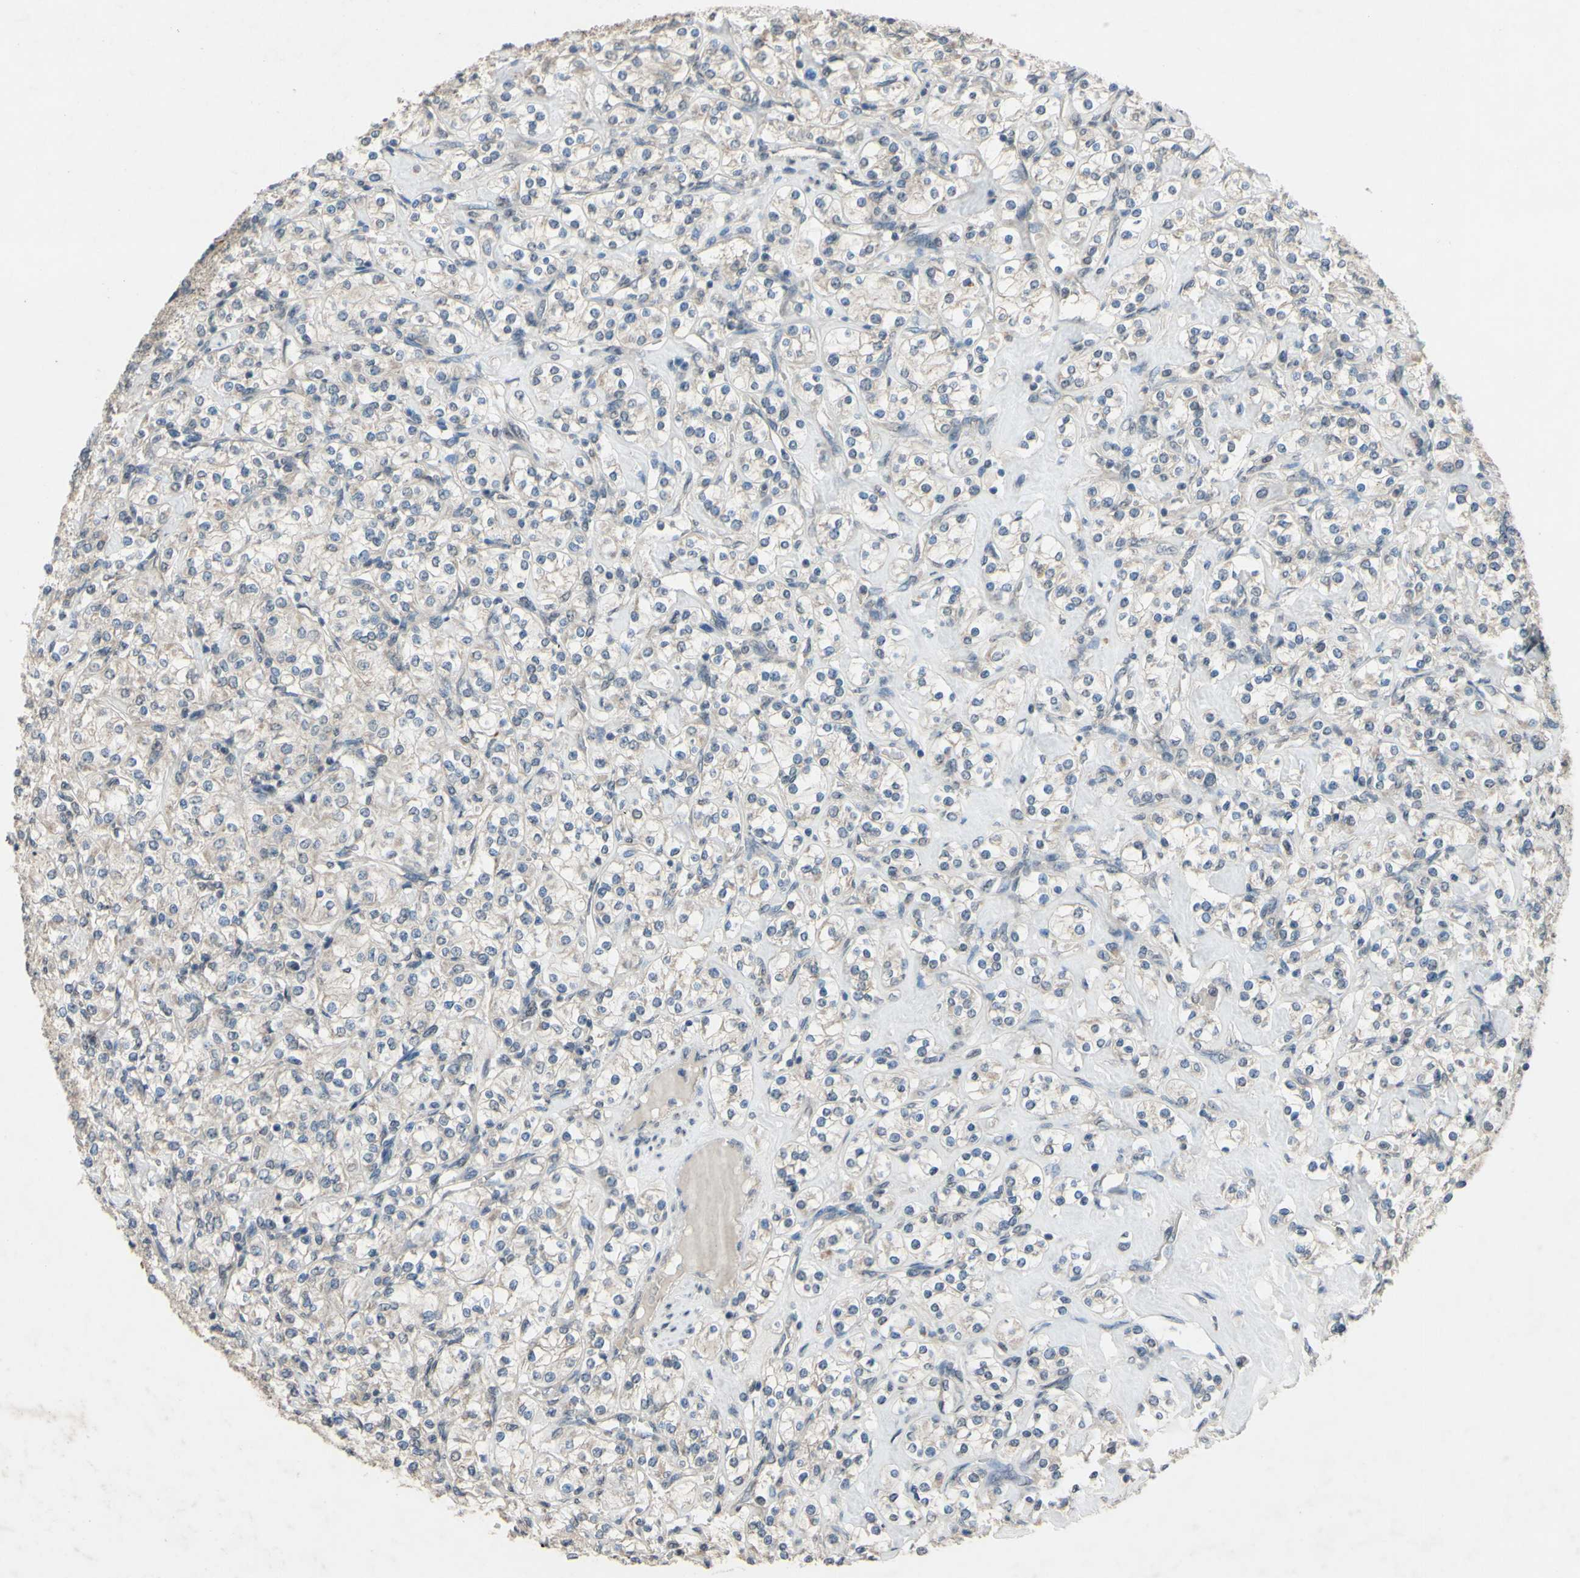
{"staining": {"intensity": "weak", "quantity": "25%-75%", "location": "cytoplasmic/membranous"}, "tissue": "renal cancer", "cell_type": "Tumor cells", "image_type": "cancer", "snomed": [{"axis": "morphology", "description": "Adenocarcinoma, NOS"}, {"axis": "topography", "description": "Kidney"}], "caption": "Protein staining demonstrates weak cytoplasmic/membranous staining in about 25%-75% of tumor cells in renal cancer. Nuclei are stained in blue.", "gene": "CDCP1", "patient": {"sex": "male", "age": 77}}